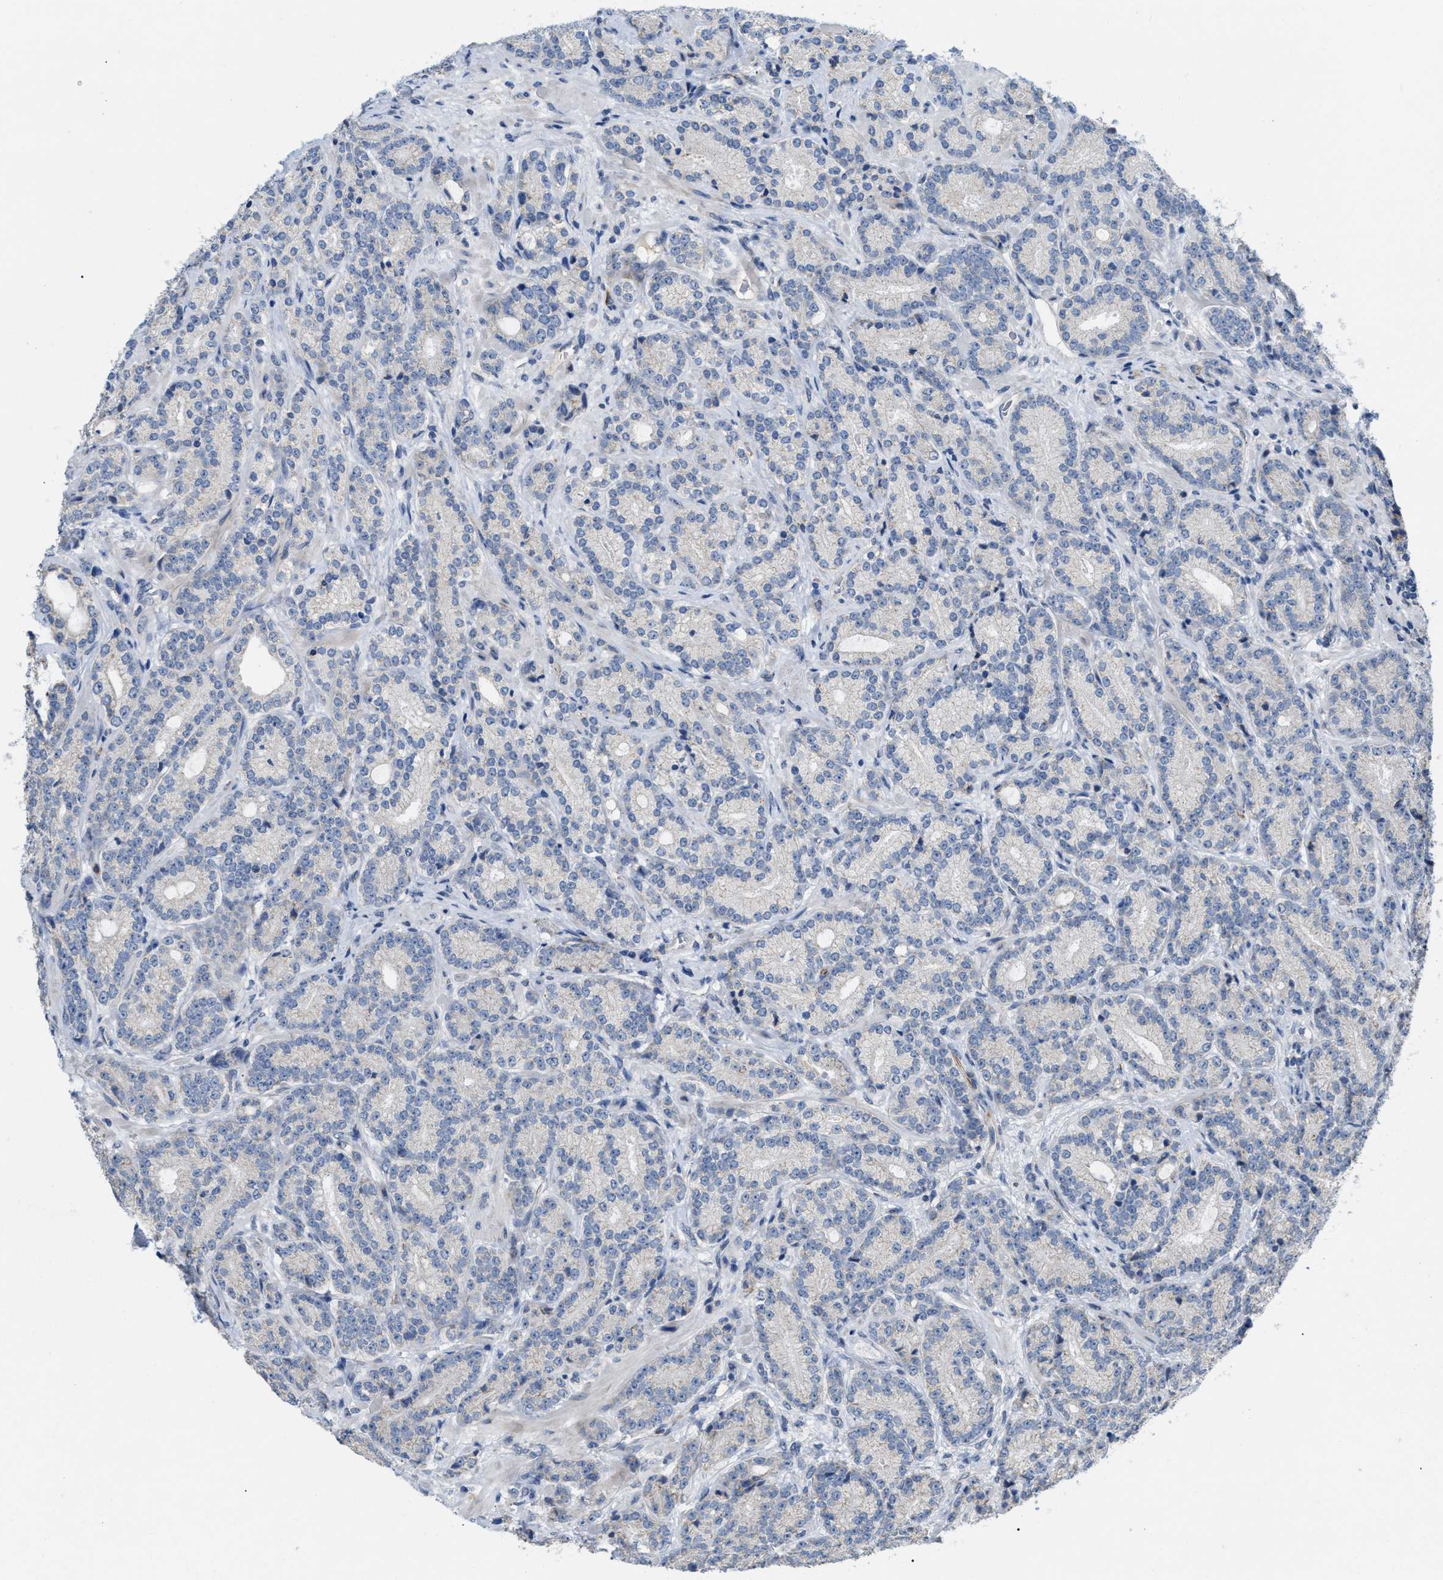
{"staining": {"intensity": "negative", "quantity": "none", "location": "none"}, "tissue": "prostate cancer", "cell_type": "Tumor cells", "image_type": "cancer", "snomed": [{"axis": "morphology", "description": "Adenocarcinoma, High grade"}, {"axis": "topography", "description": "Prostate"}], "caption": "The photomicrograph shows no staining of tumor cells in prostate adenocarcinoma (high-grade).", "gene": "DHX58", "patient": {"sex": "male", "age": 61}}